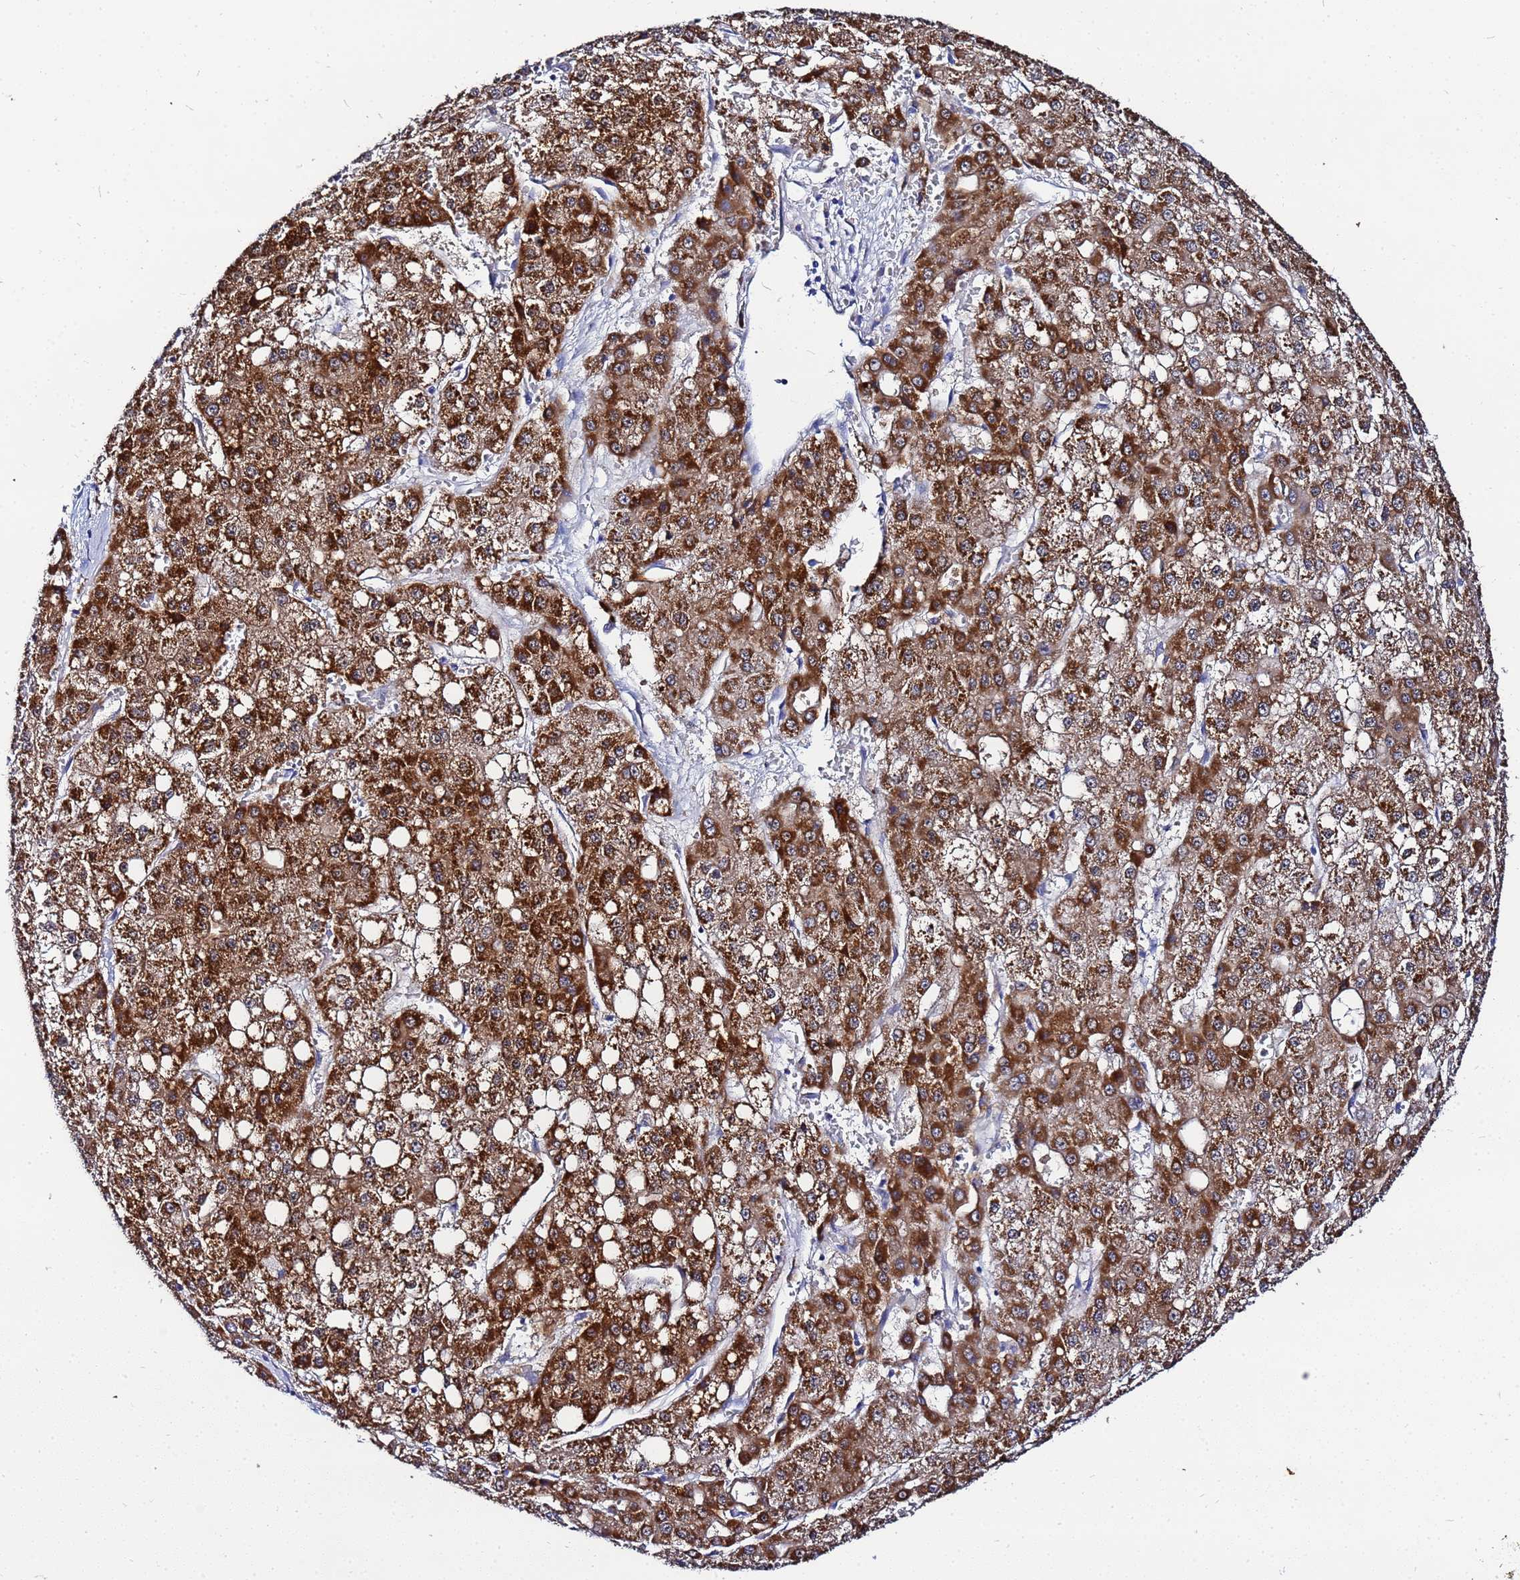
{"staining": {"intensity": "strong", "quantity": ">75%", "location": "cytoplasmic/membranous"}, "tissue": "liver cancer", "cell_type": "Tumor cells", "image_type": "cancer", "snomed": [{"axis": "morphology", "description": "Carcinoma, Hepatocellular, NOS"}, {"axis": "topography", "description": "Liver"}], "caption": "Immunohistochemical staining of human liver cancer demonstrates strong cytoplasmic/membranous protein staining in approximately >75% of tumor cells.", "gene": "FAHD2A", "patient": {"sex": "male", "age": 47}}